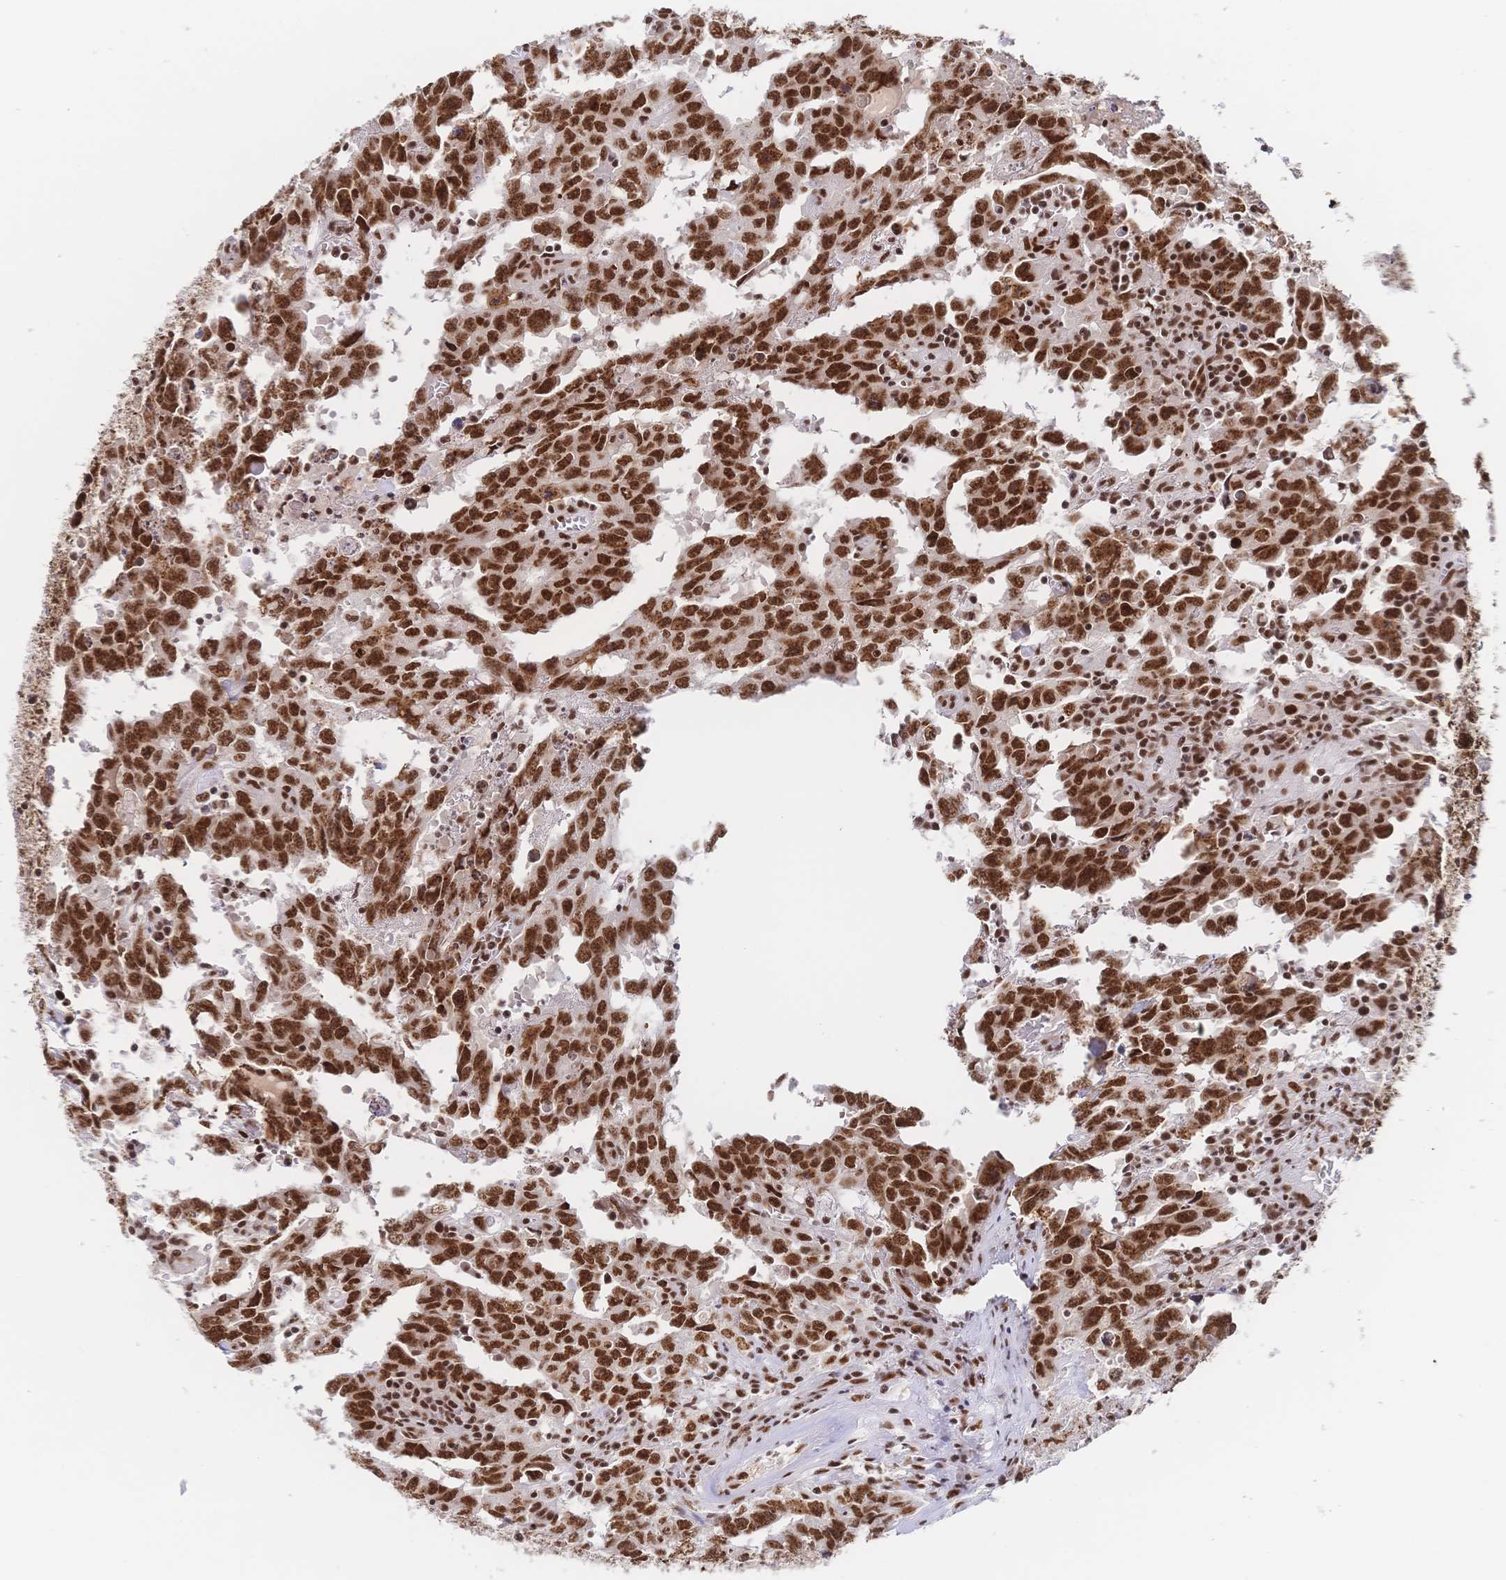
{"staining": {"intensity": "strong", "quantity": ">75%", "location": "nuclear"}, "tissue": "testis cancer", "cell_type": "Tumor cells", "image_type": "cancer", "snomed": [{"axis": "morphology", "description": "Carcinoma, Embryonal, NOS"}, {"axis": "topography", "description": "Testis"}], "caption": "Embryonal carcinoma (testis) was stained to show a protein in brown. There is high levels of strong nuclear staining in about >75% of tumor cells.", "gene": "SRSF1", "patient": {"sex": "male", "age": 22}}